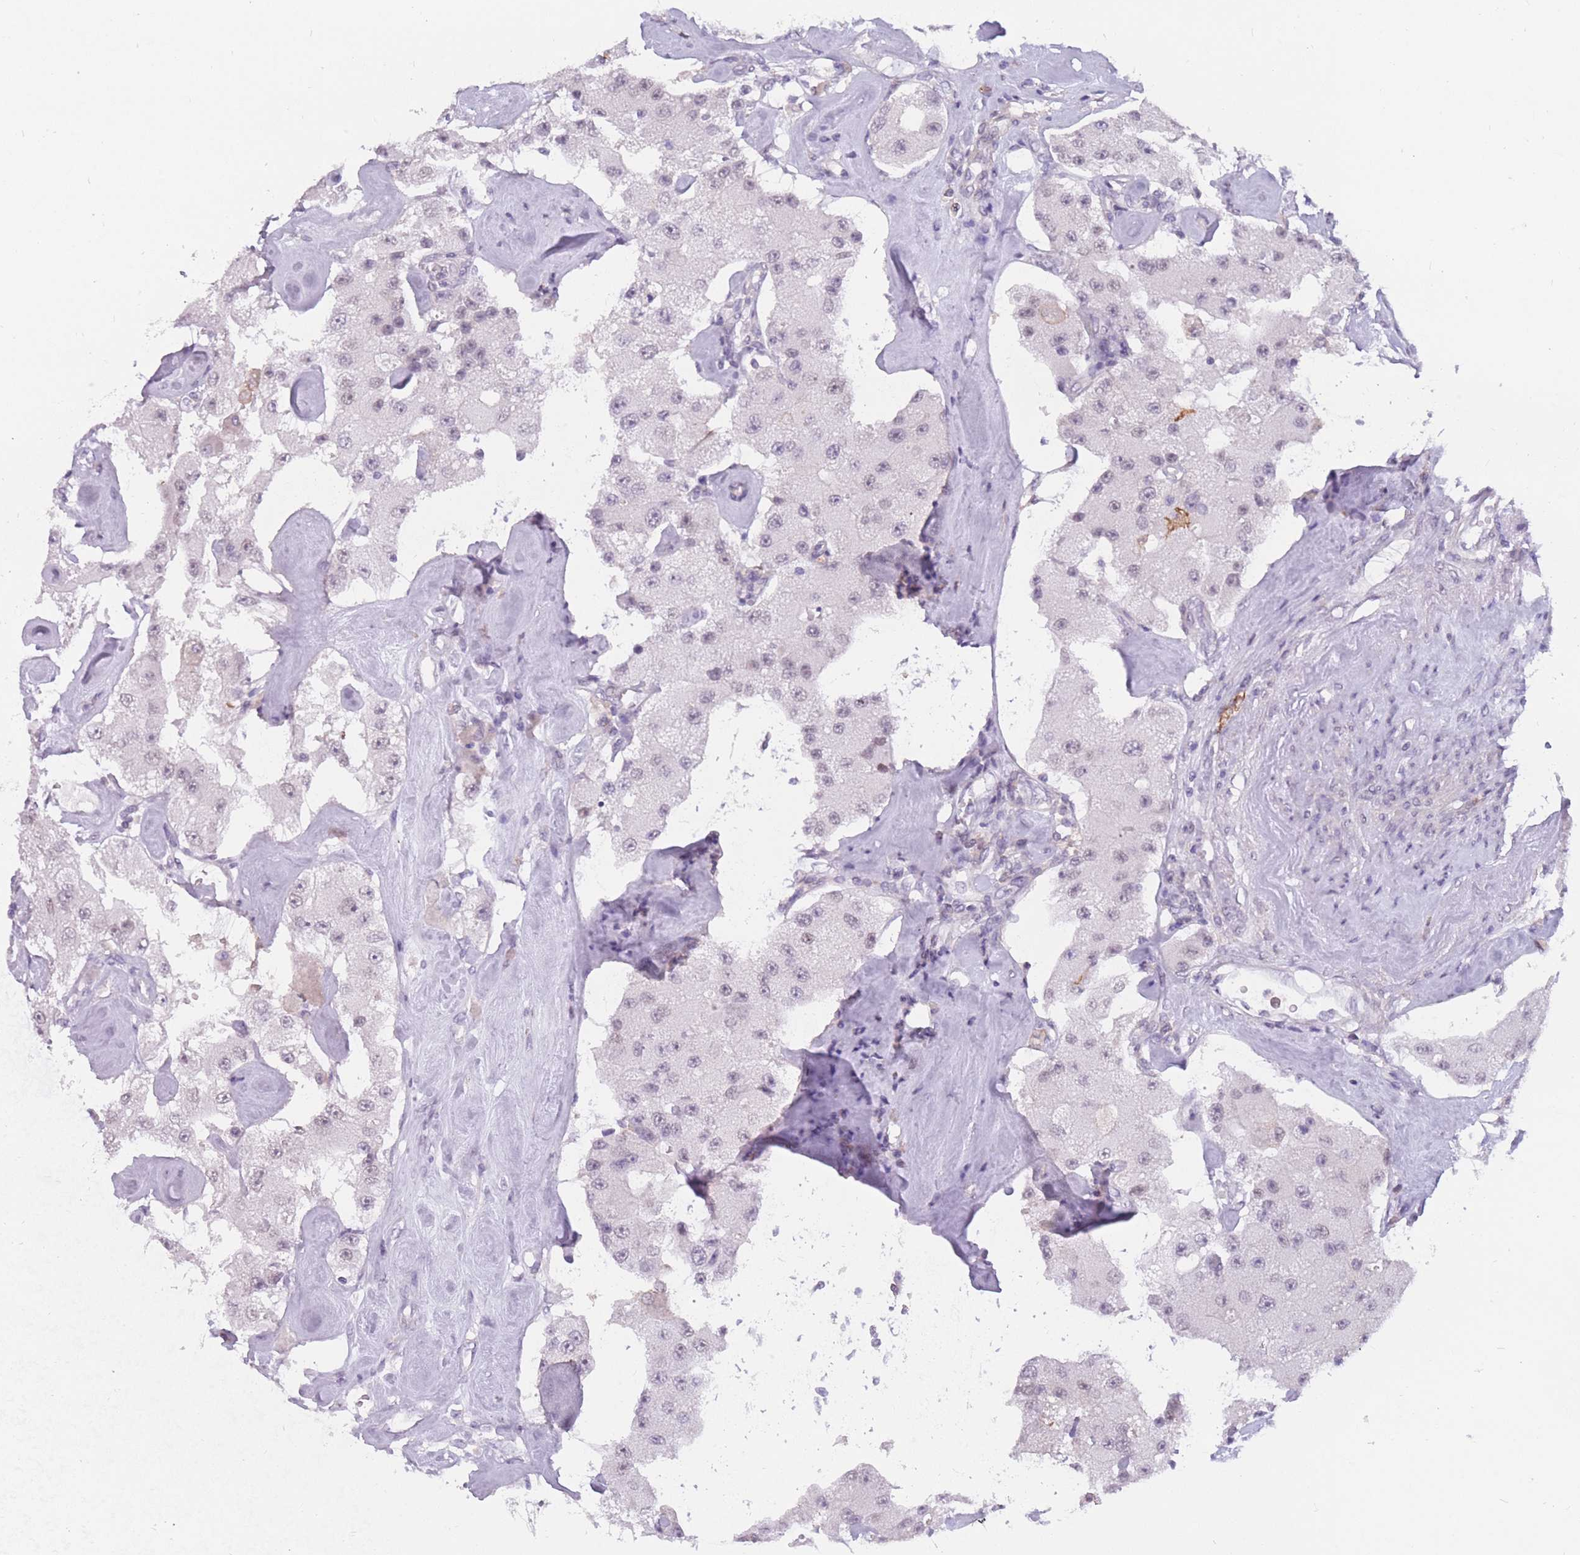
{"staining": {"intensity": "negative", "quantity": "none", "location": "none"}, "tissue": "carcinoid", "cell_type": "Tumor cells", "image_type": "cancer", "snomed": [{"axis": "morphology", "description": "Carcinoid, malignant, NOS"}, {"axis": "topography", "description": "Pancreas"}], "caption": "An immunohistochemistry (IHC) photomicrograph of carcinoid (malignant) is shown. There is no staining in tumor cells of carcinoid (malignant).", "gene": "PODXL", "patient": {"sex": "male", "age": 41}}